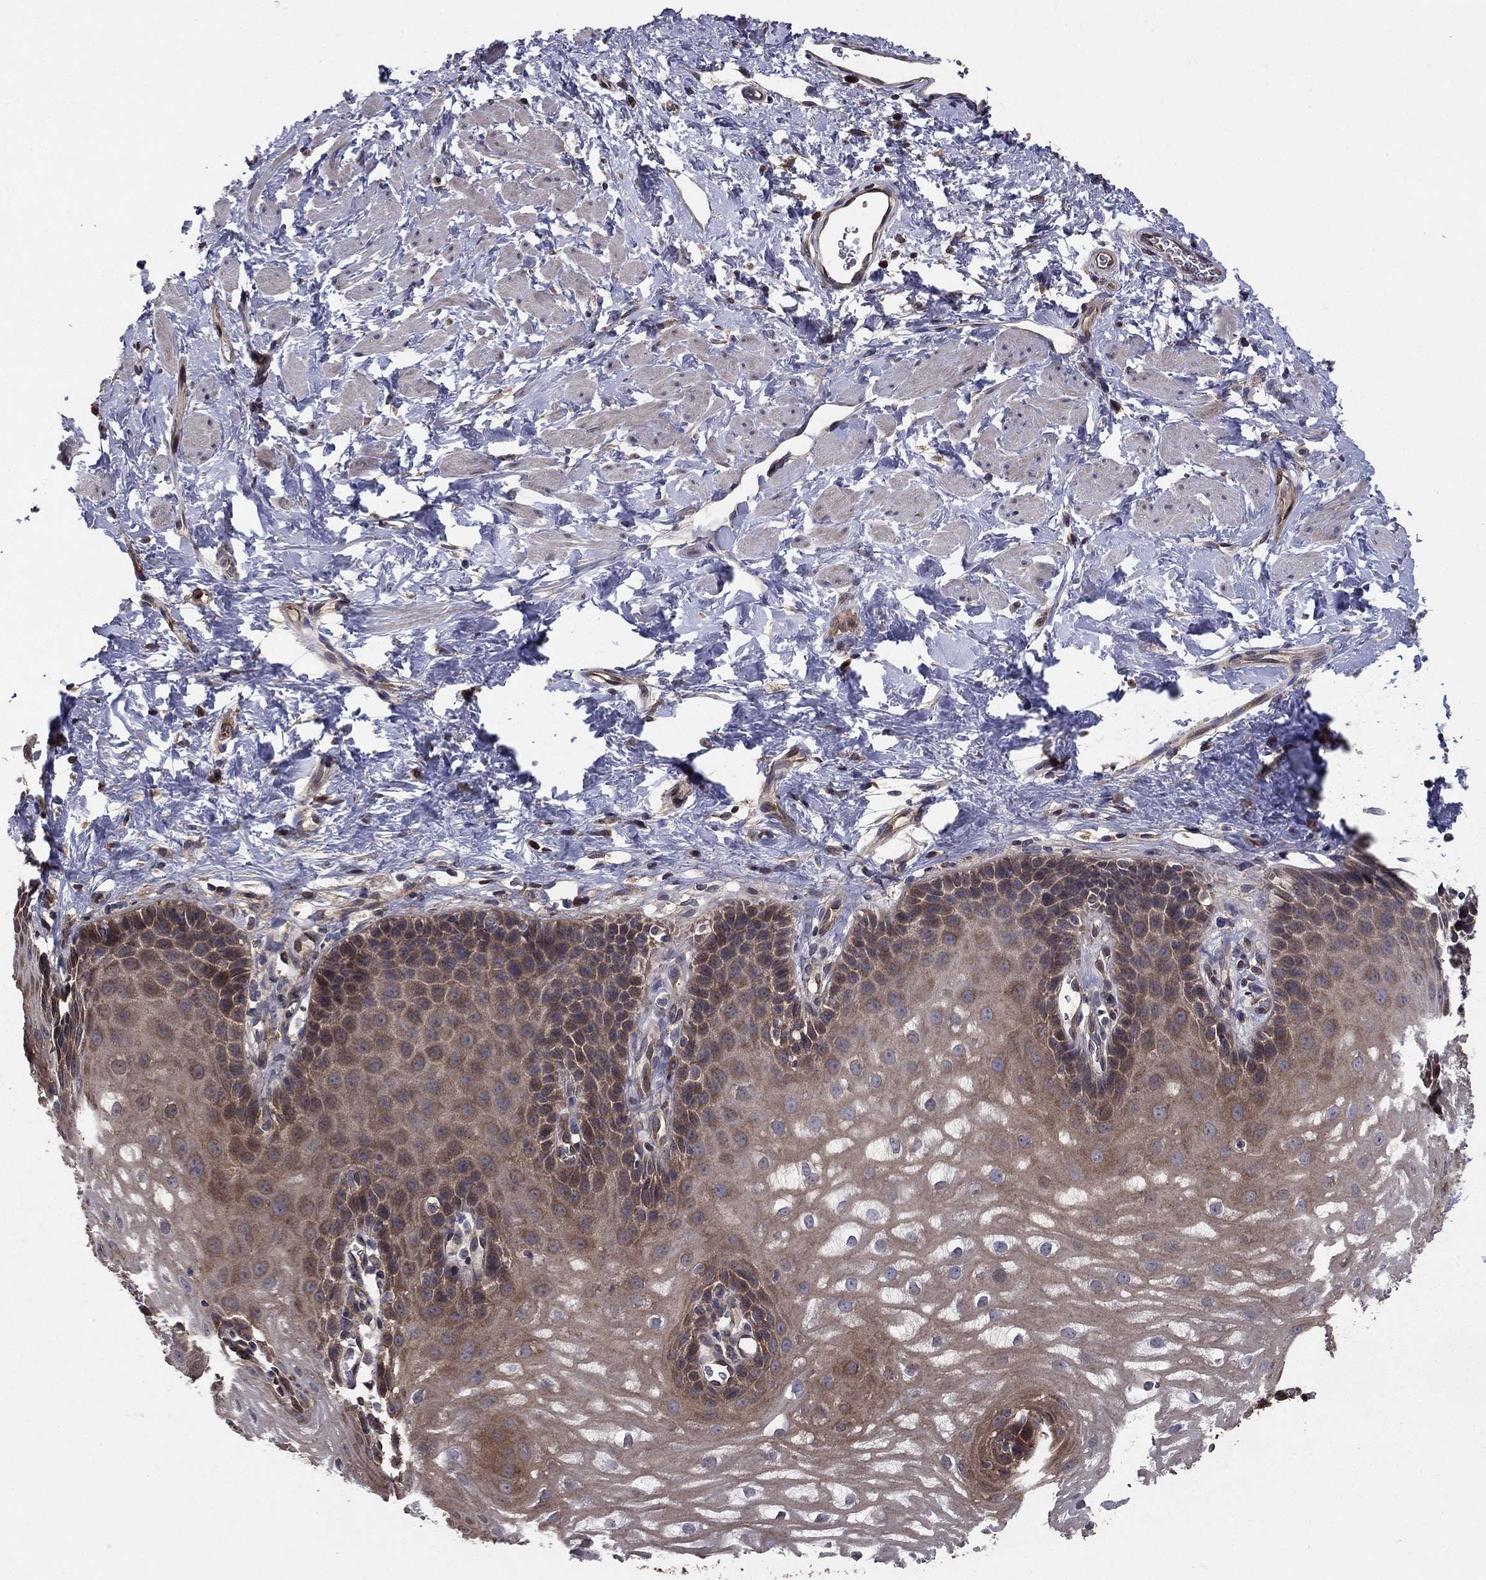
{"staining": {"intensity": "weak", "quantity": "25%-75%", "location": "cytoplasmic/membranous"}, "tissue": "esophagus", "cell_type": "Squamous epithelial cells", "image_type": "normal", "snomed": [{"axis": "morphology", "description": "Normal tissue, NOS"}, {"axis": "topography", "description": "Esophagus"}], "caption": "High-magnification brightfield microscopy of unremarkable esophagus stained with DAB (3,3'-diaminobenzidine) (brown) and counterstained with hematoxylin (blue). squamous epithelial cells exhibit weak cytoplasmic/membranous positivity is identified in approximately25%-75% of cells.", "gene": "BABAM2", "patient": {"sex": "male", "age": 64}}